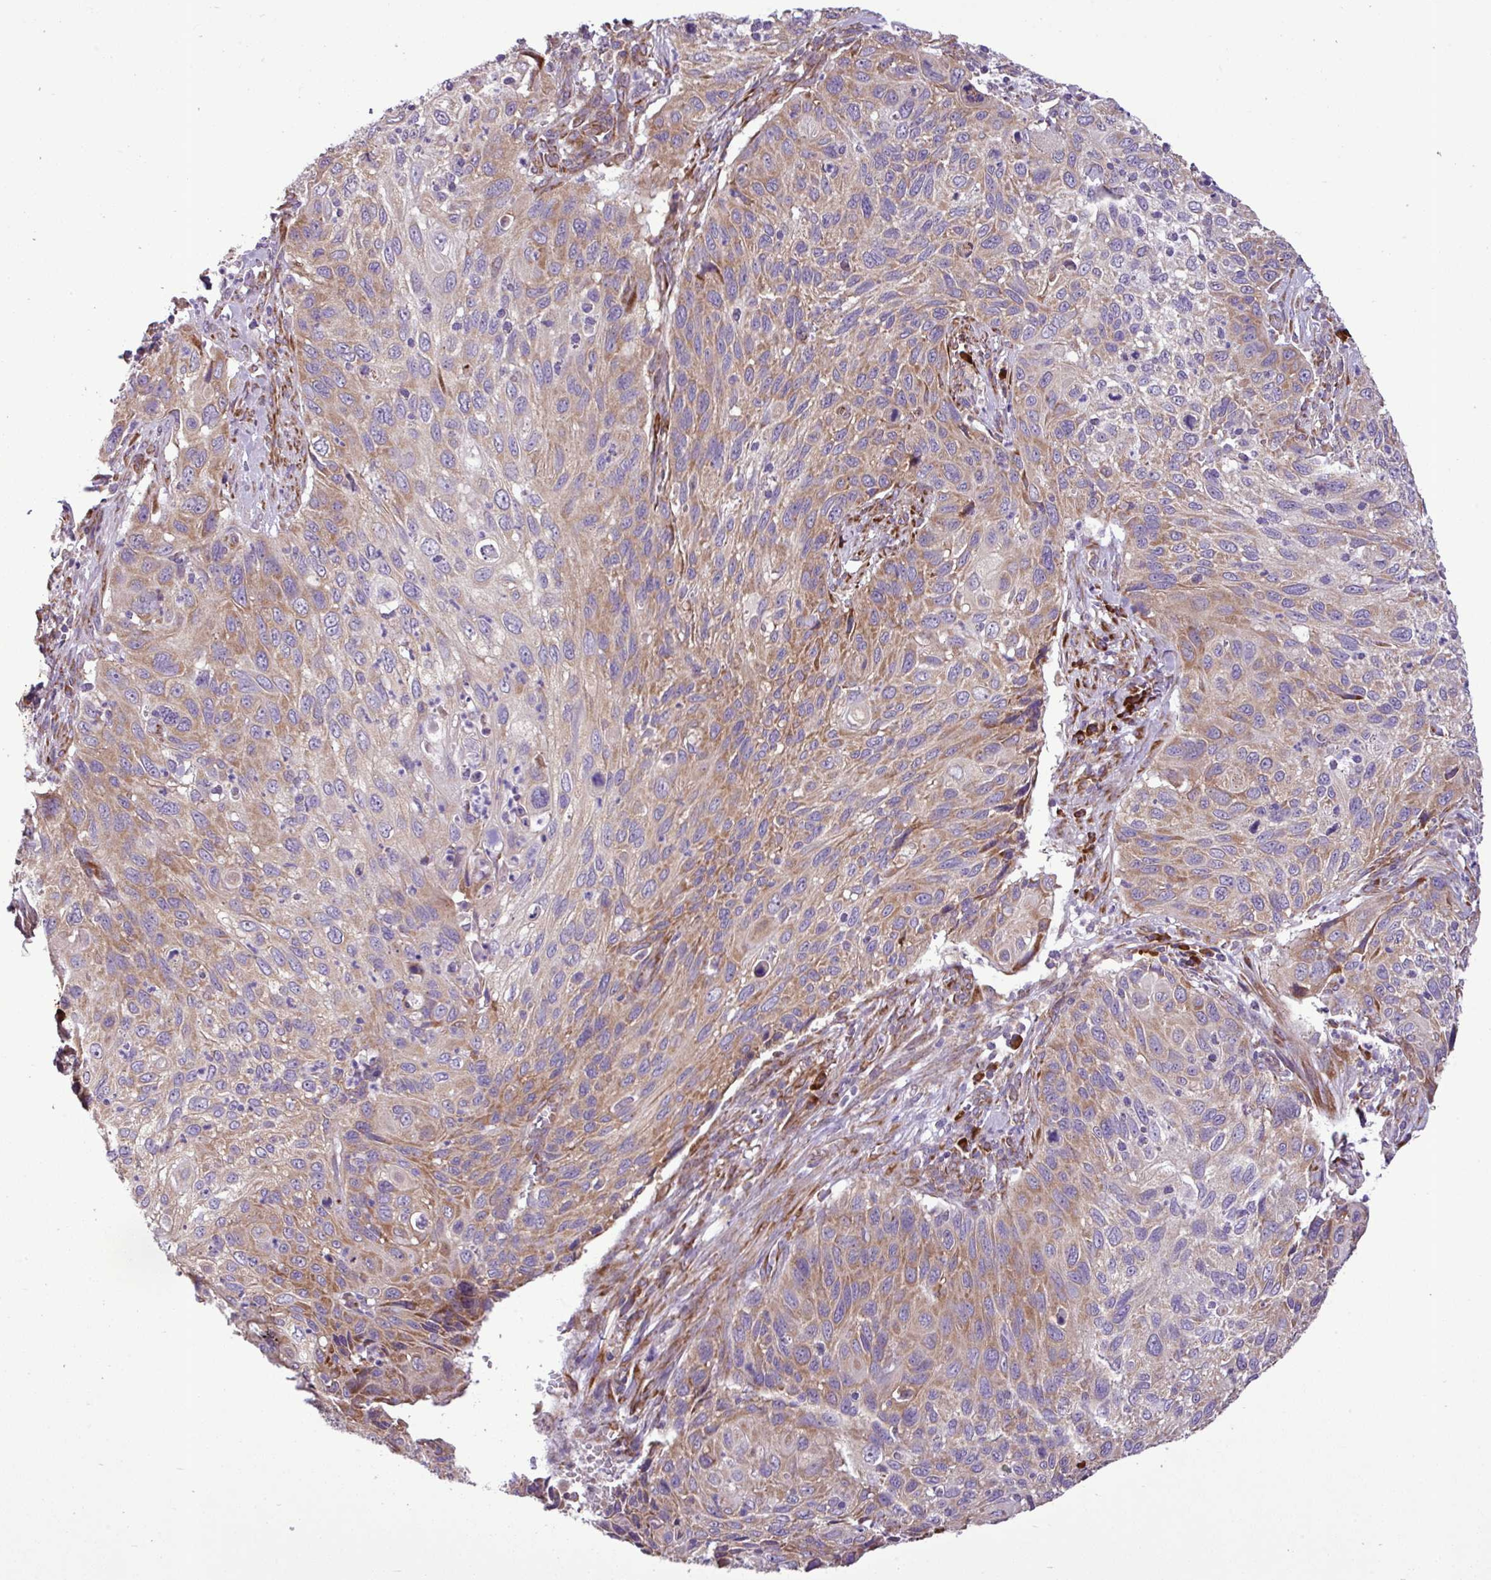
{"staining": {"intensity": "moderate", "quantity": "25%-75%", "location": "cytoplasmic/membranous"}, "tissue": "cervical cancer", "cell_type": "Tumor cells", "image_type": "cancer", "snomed": [{"axis": "morphology", "description": "Squamous cell carcinoma, NOS"}, {"axis": "topography", "description": "Cervix"}], "caption": "Protein analysis of cervical cancer (squamous cell carcinoma) tissue displays moderate cytoplasmic/membranous staining in approximately 25%-75% of tumor cells.", "gene": "RPL13", "patient": {"sex": "female", "age": 70}}